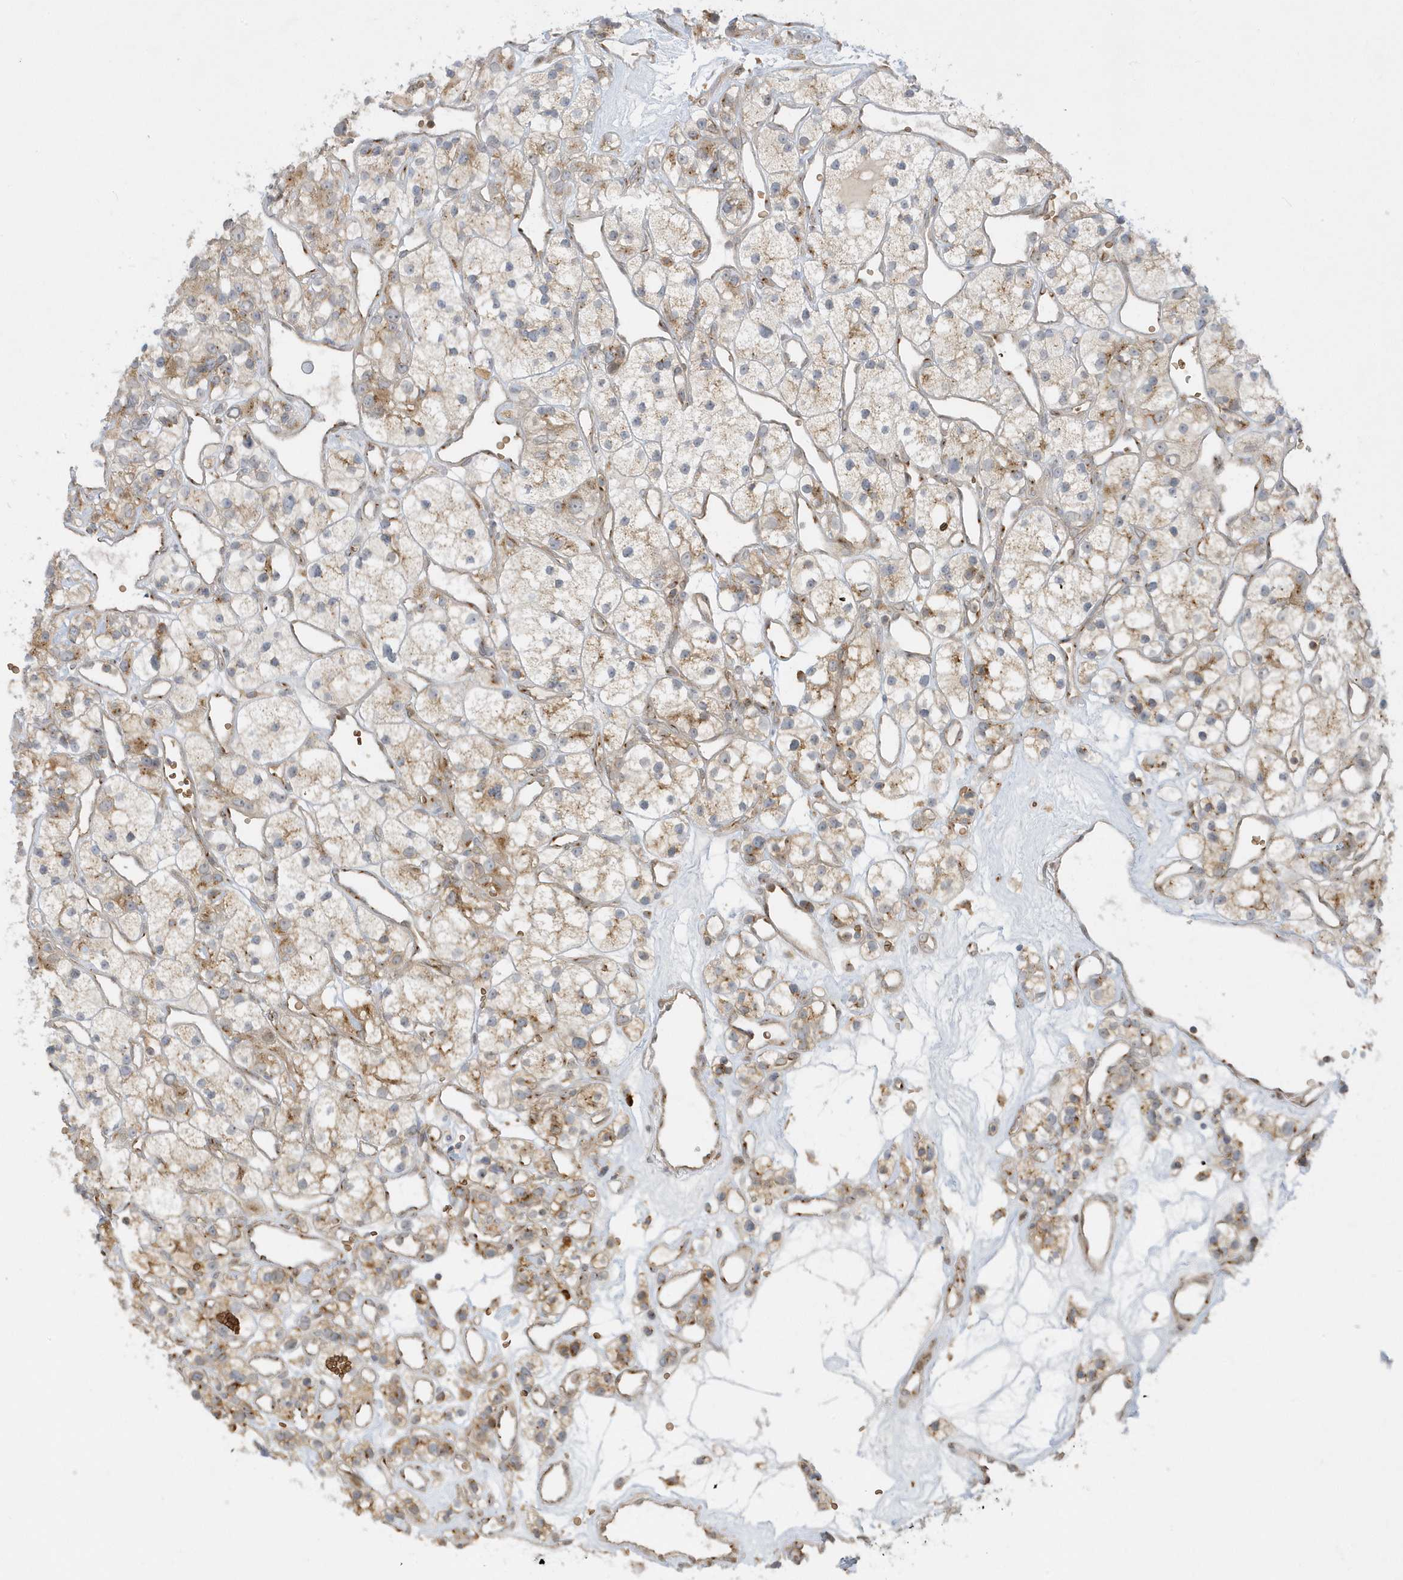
{"staining": {"intensity": "moderate", "quantity": "25%-75%", "location": "cytoplasmic/membranous"}, "tissue": "renal cancer", "cell_type": "Tumor cells", "image_type": "cancer", "snomed": [{"axis": "morphology", "description": "Adenocarcinoma, NOS"}, {"axis": "topography", "description": "Kidney"}], "caption": "Adenocarcinoma (renal) tissue exhibits moderate cytoplasmic/membranous staining in approximately 25%-75% of tumor cells, visualized by immunohistochemistry. (DAB = brown stain, brightfield microscopy at high magnification).", "gene": "RPP40", "patient": {"sex": "female", "age": 57}}